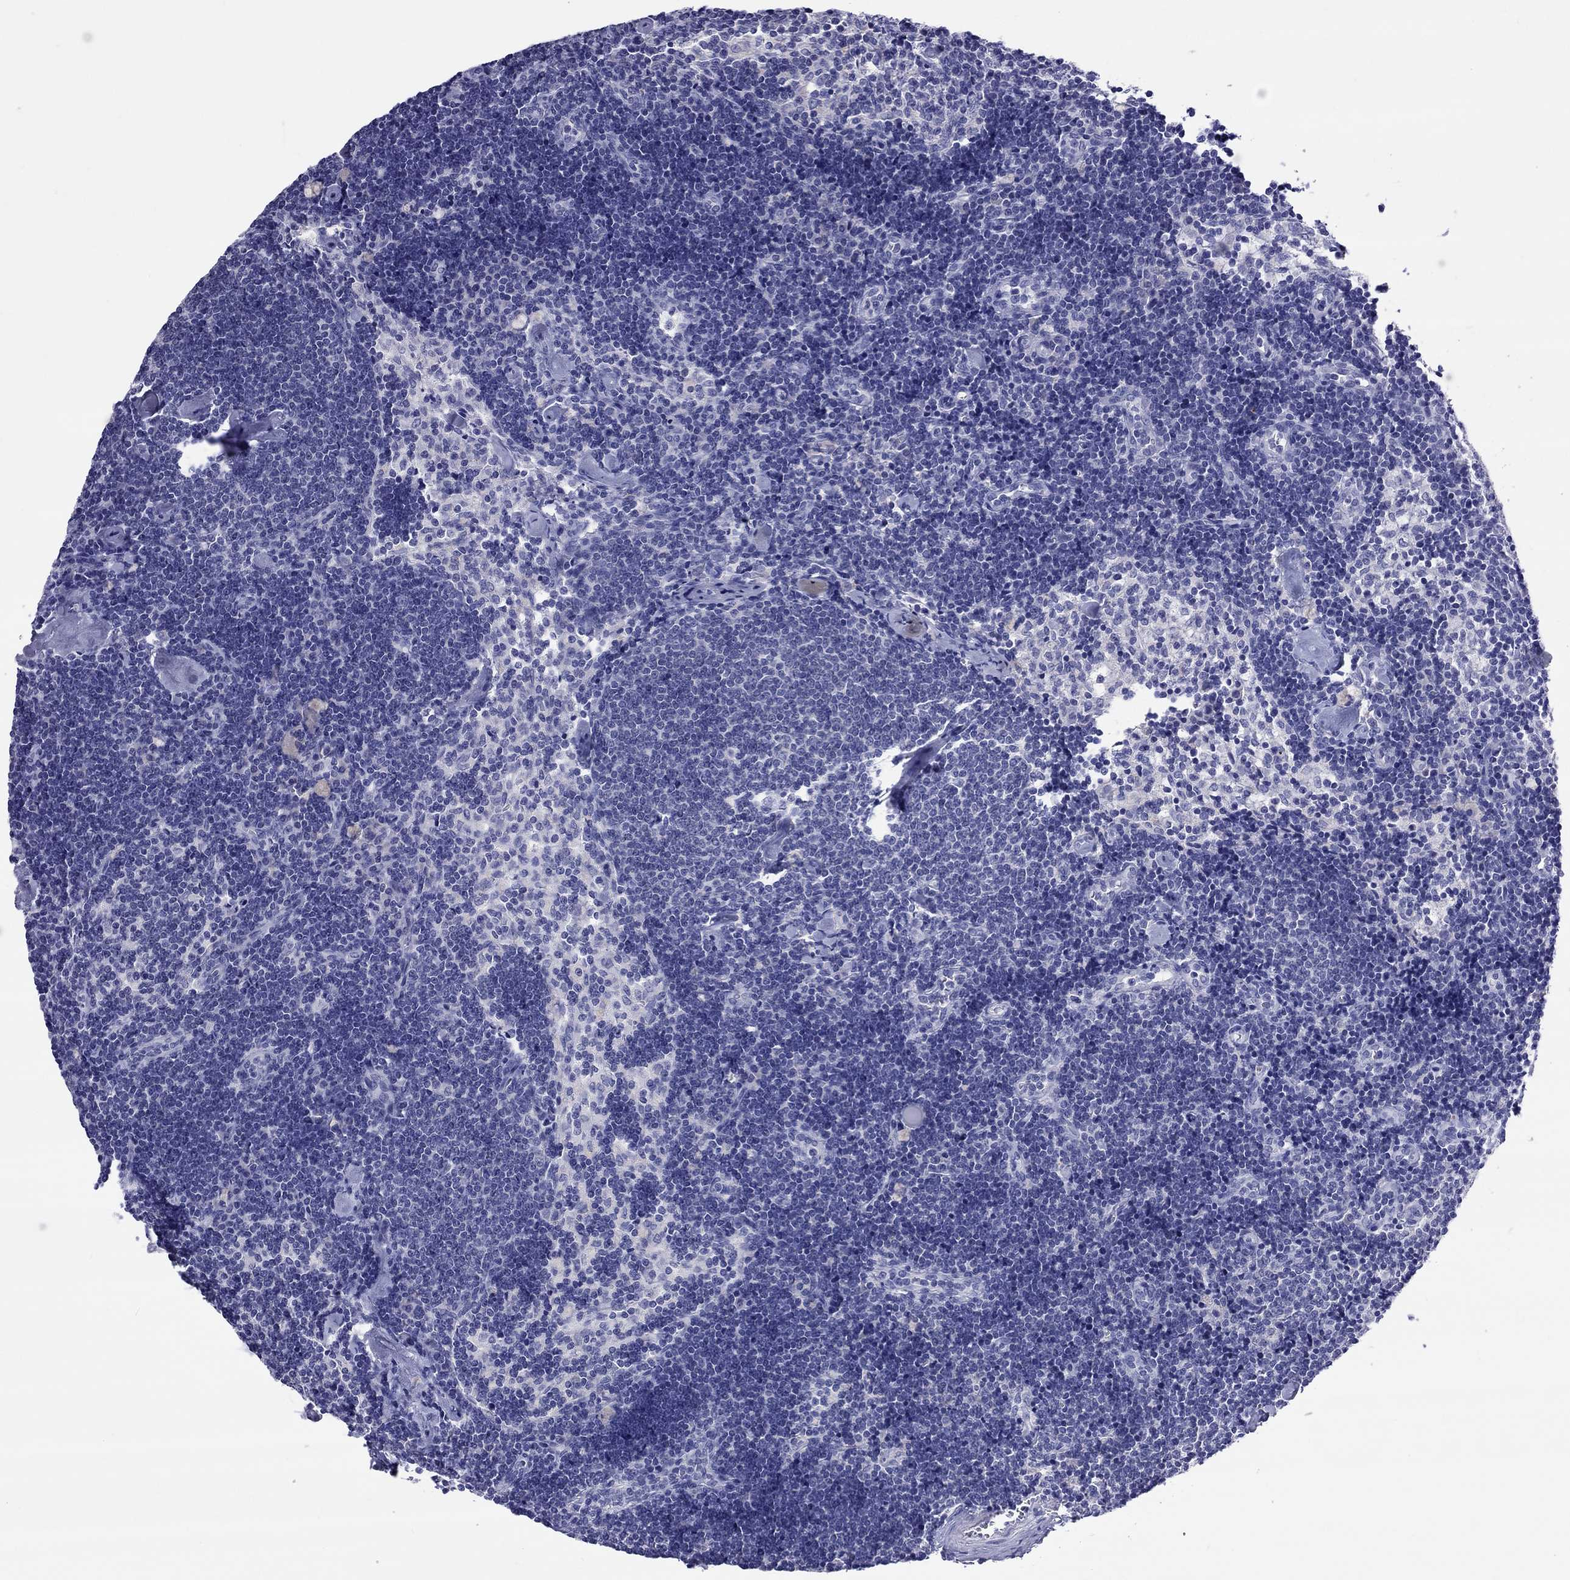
{"staining": {"intensity": "negative", "quantity": "none", "location": "none"}, "tissue": "lymph node", "cell_type": "Germinal center cells", "image_type": "normal", "snomed": [{"axis": "morphology", "description": "Normal tissue, NOS"}, {"axis": "topography", "description": "Lymph node"}], "caption": "DAB immunohistochemical staining of benign lymph node demonstrates no significant staining in germinal center cells.", "gene": "COL9A1", "patient": {"sex": "female", "age": 42}}